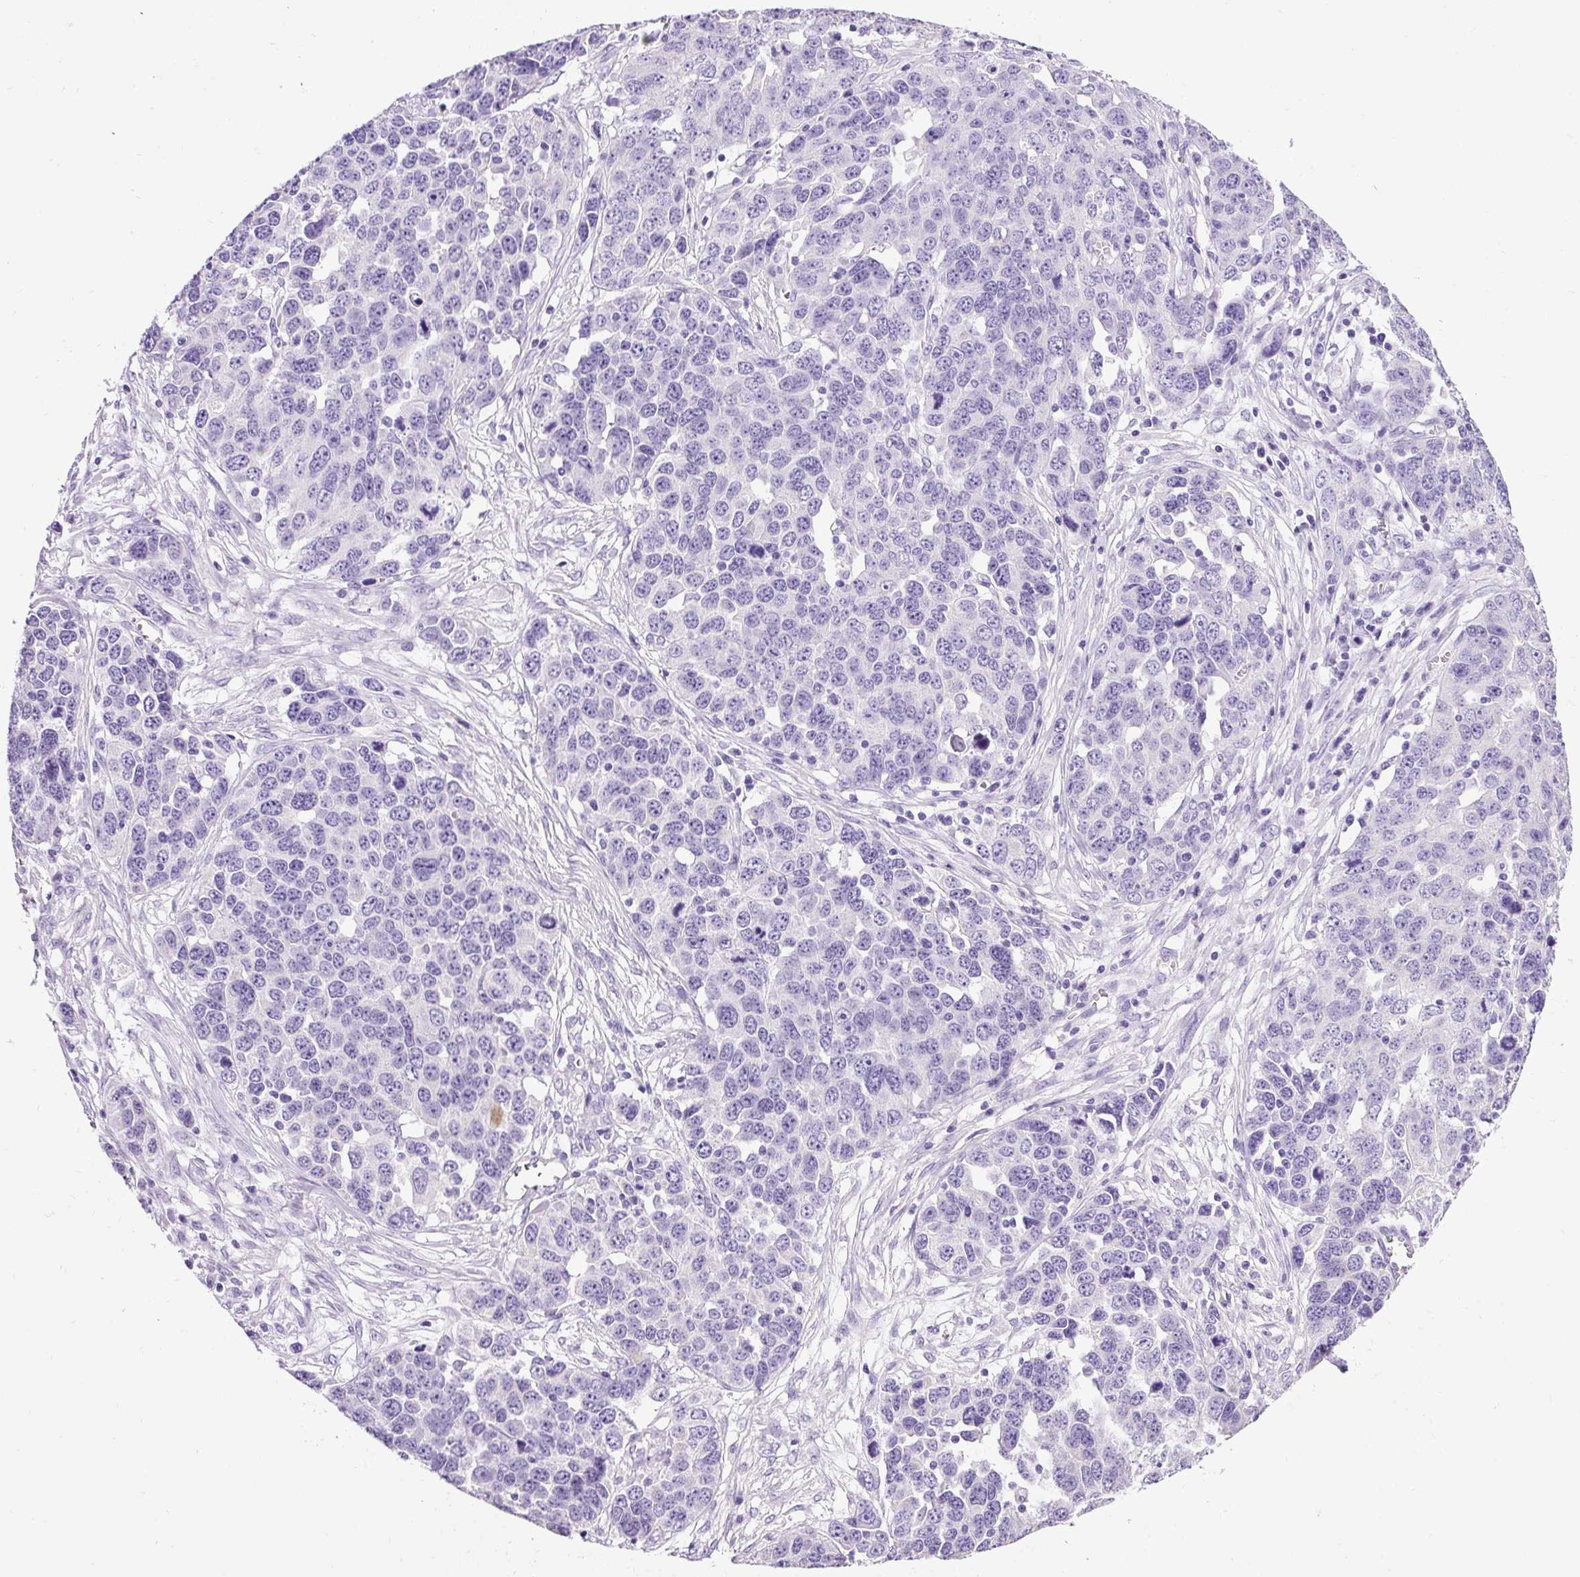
{"staining": {"intensity": "negative", "quantity": "none", "location": "none"}, "tissue": "ovarian cancer", "cell_type": "Tumor cells", "image_type": "cancer", "snomed": [{"axis": "morphology", "description": "Cystadenocarcinoma, serous, NOS"}, {"axis": "topography", "description": "Ovary"}], "caption": "Immunohistochemical staining of serous cystadenocarcinoma (ovarian) displays no significant positivity in tumor cells.", "gene": "C2CD4C", "patient": {"sex": "female", "age": 76}}